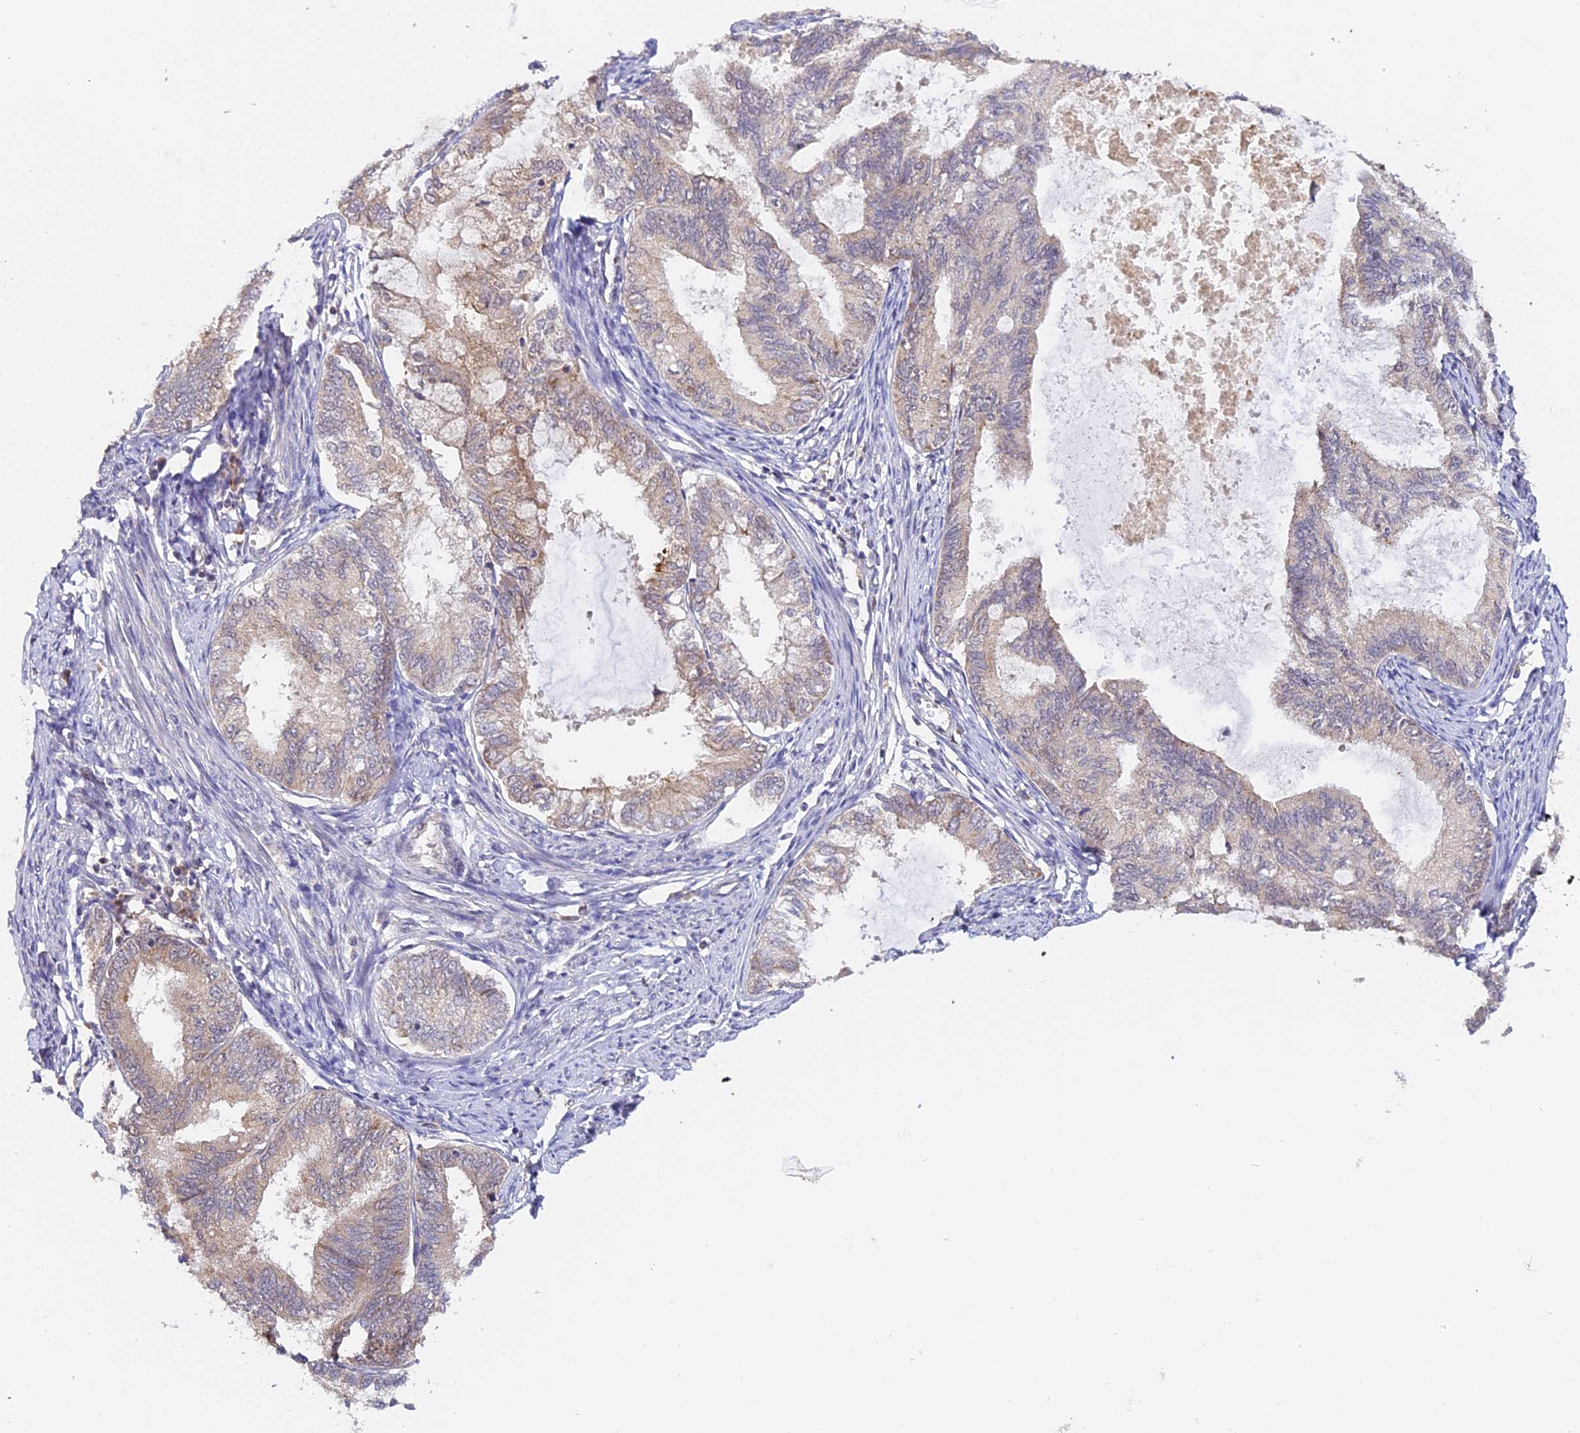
{"staining": {"intensity": "weak", "quantity": "<25%", "location": "cytoplasmic/membranous"}, "tissue": "endometrial cancer", "cell_type": "Tumor cells", "image_type": "cancer", "snomed": [{"axis": "morphology", "description": "Adenocarcinoma, NOS"}, {"axis": "topography", "description": "Endometrium"}], "caption": "High power microscopy photomicrograph of an IHC histopathology image of adenocarcinoma (endometrial), revealing no significant staining in tumor cells.", "gene": "IMPACT", "patient": {"sex": "female", "age": 86}}